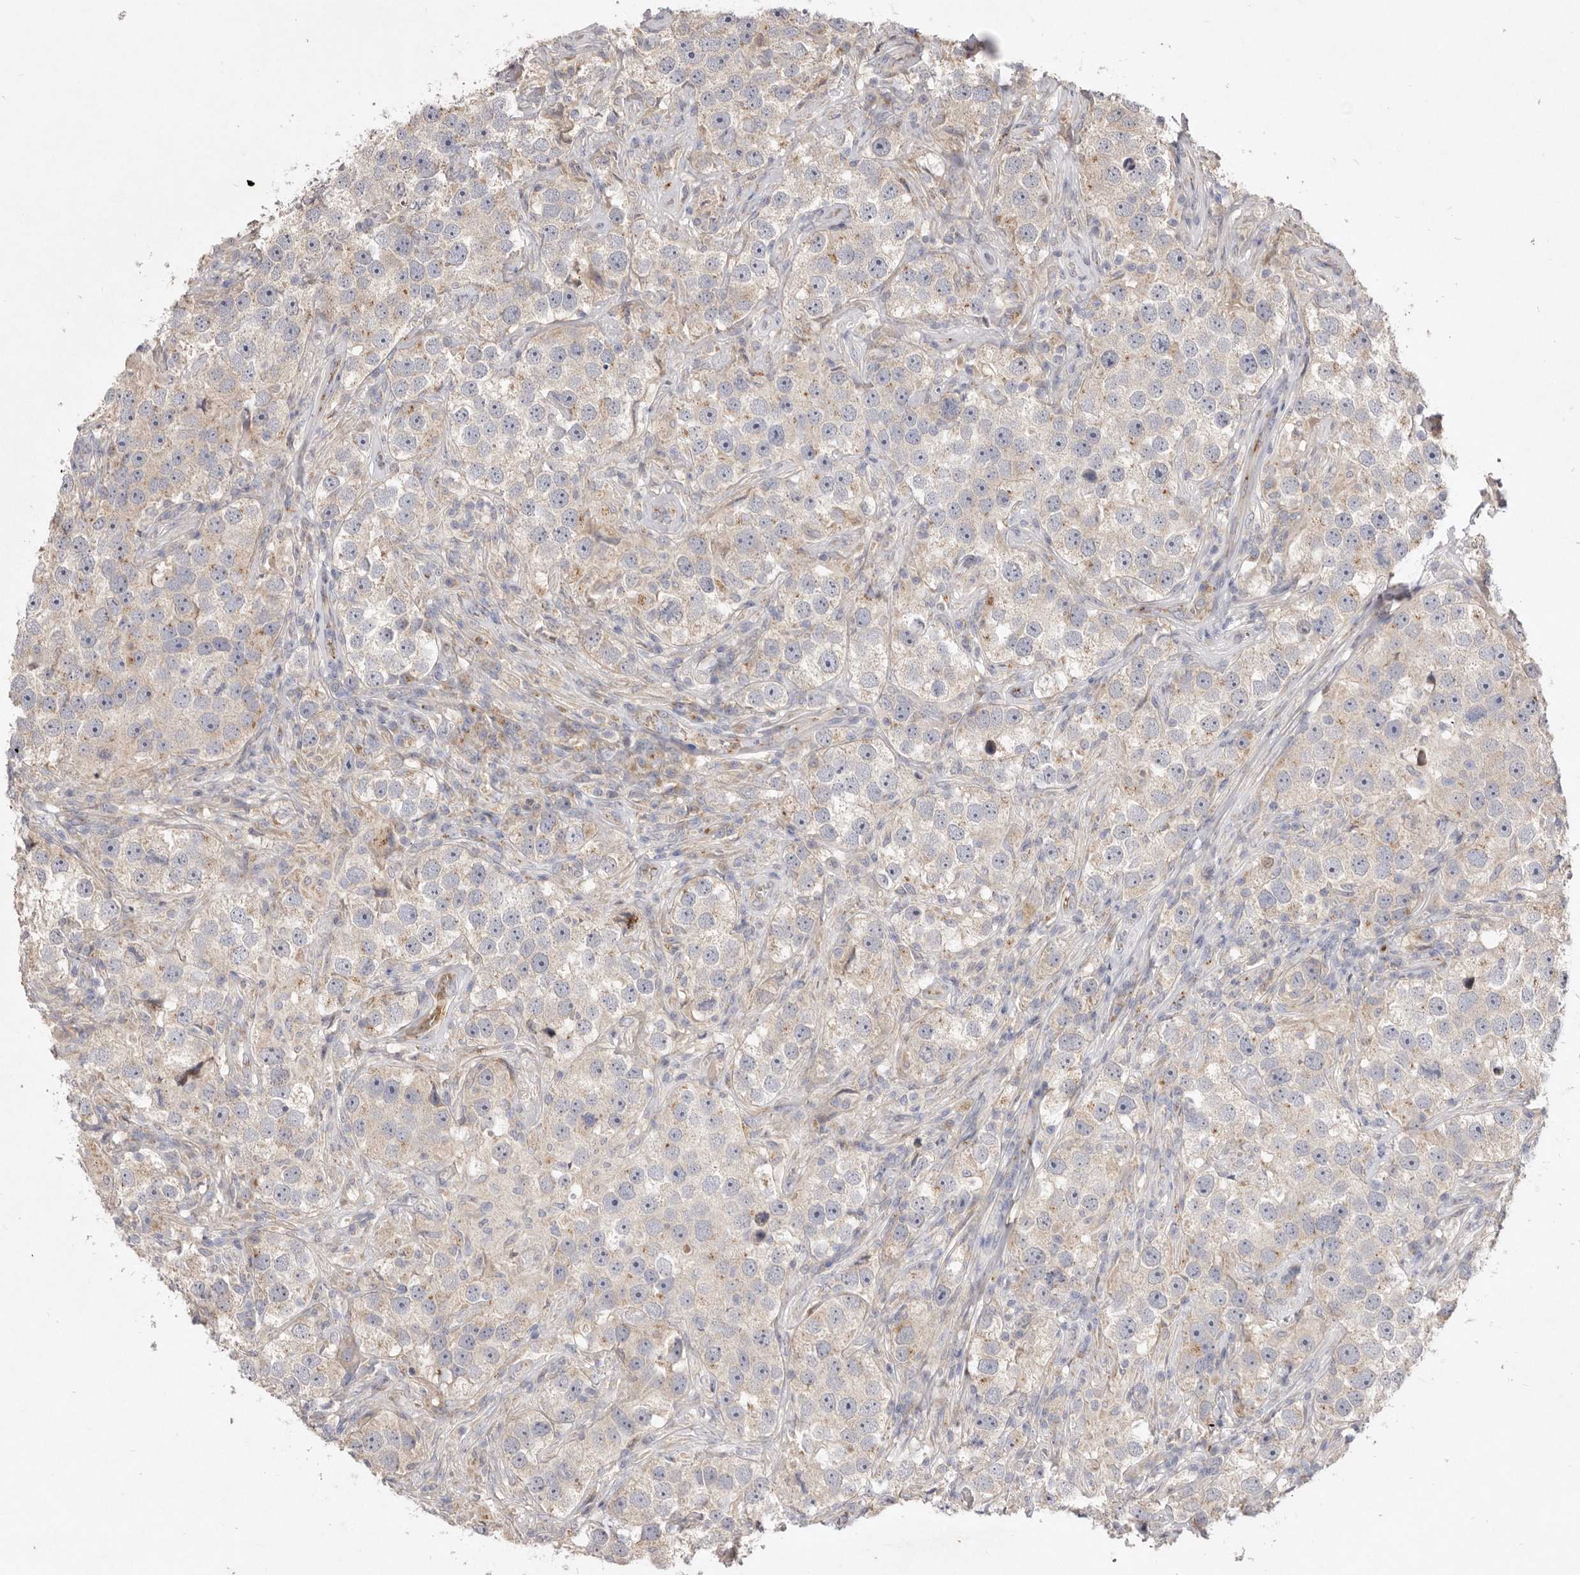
{"staining": {"intensity": "weak", "quantity": "25%-75%", "location": "cytoplasmic/membranous"}, "tissue": "testis cancer", "cell_type": "Tumor cells", "image_type": "cancer", "snomed": [{"axis": "morphology", "description": "Seminoma, NOS"}, {"axis": "topography", "description": "Testis"}], "caption": "There is low levels of weak cytoplasmic/membranous expression in tumor cells of testis seminoma, as demonstrated by immunohistochemical staining (brown color).", "gene": "USP24", "patient": {"sex": "male", "age": 49}}